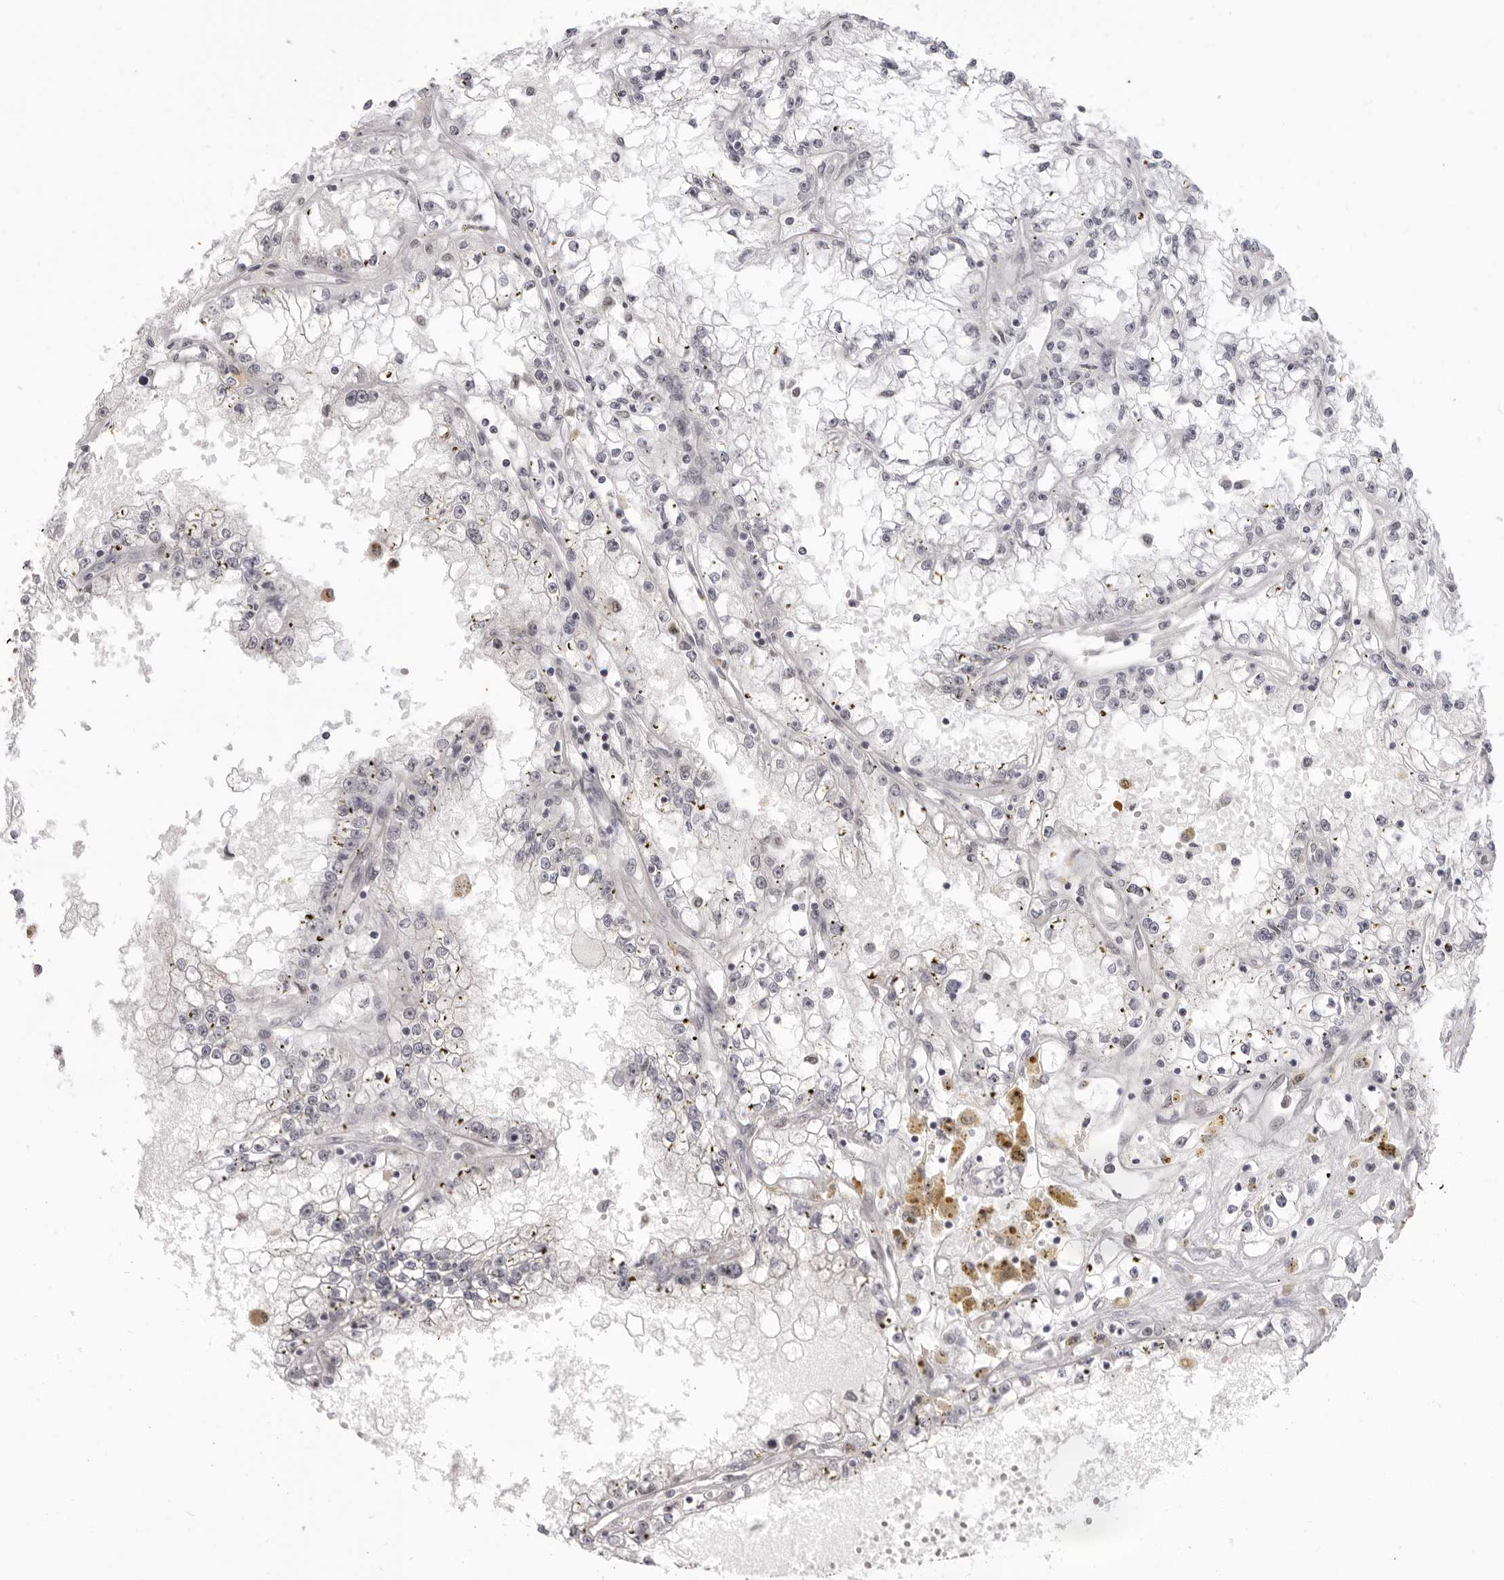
{"staining": {"intensity": "negative", "quantity": "none", "location": "none"}, "tissue": "renal cancer", "cell_type": "Tumor cells", "image_type": "cancer", "snomed": [{"axis": "morphology", "description": "Adenocarcinoma, NOS"}, {"axis": "topography", "description": "Kidney"}], "caption": "A micrograph of adenocarcinoma (renal) stained for a protein displays no brown staining in tumor cells. (DAB (3,3'-diaminobenzidine) IHC with hematoxylin counter stain).", "gene": "SRGAP2", "patient": {"sex": "male", "age": 56}}